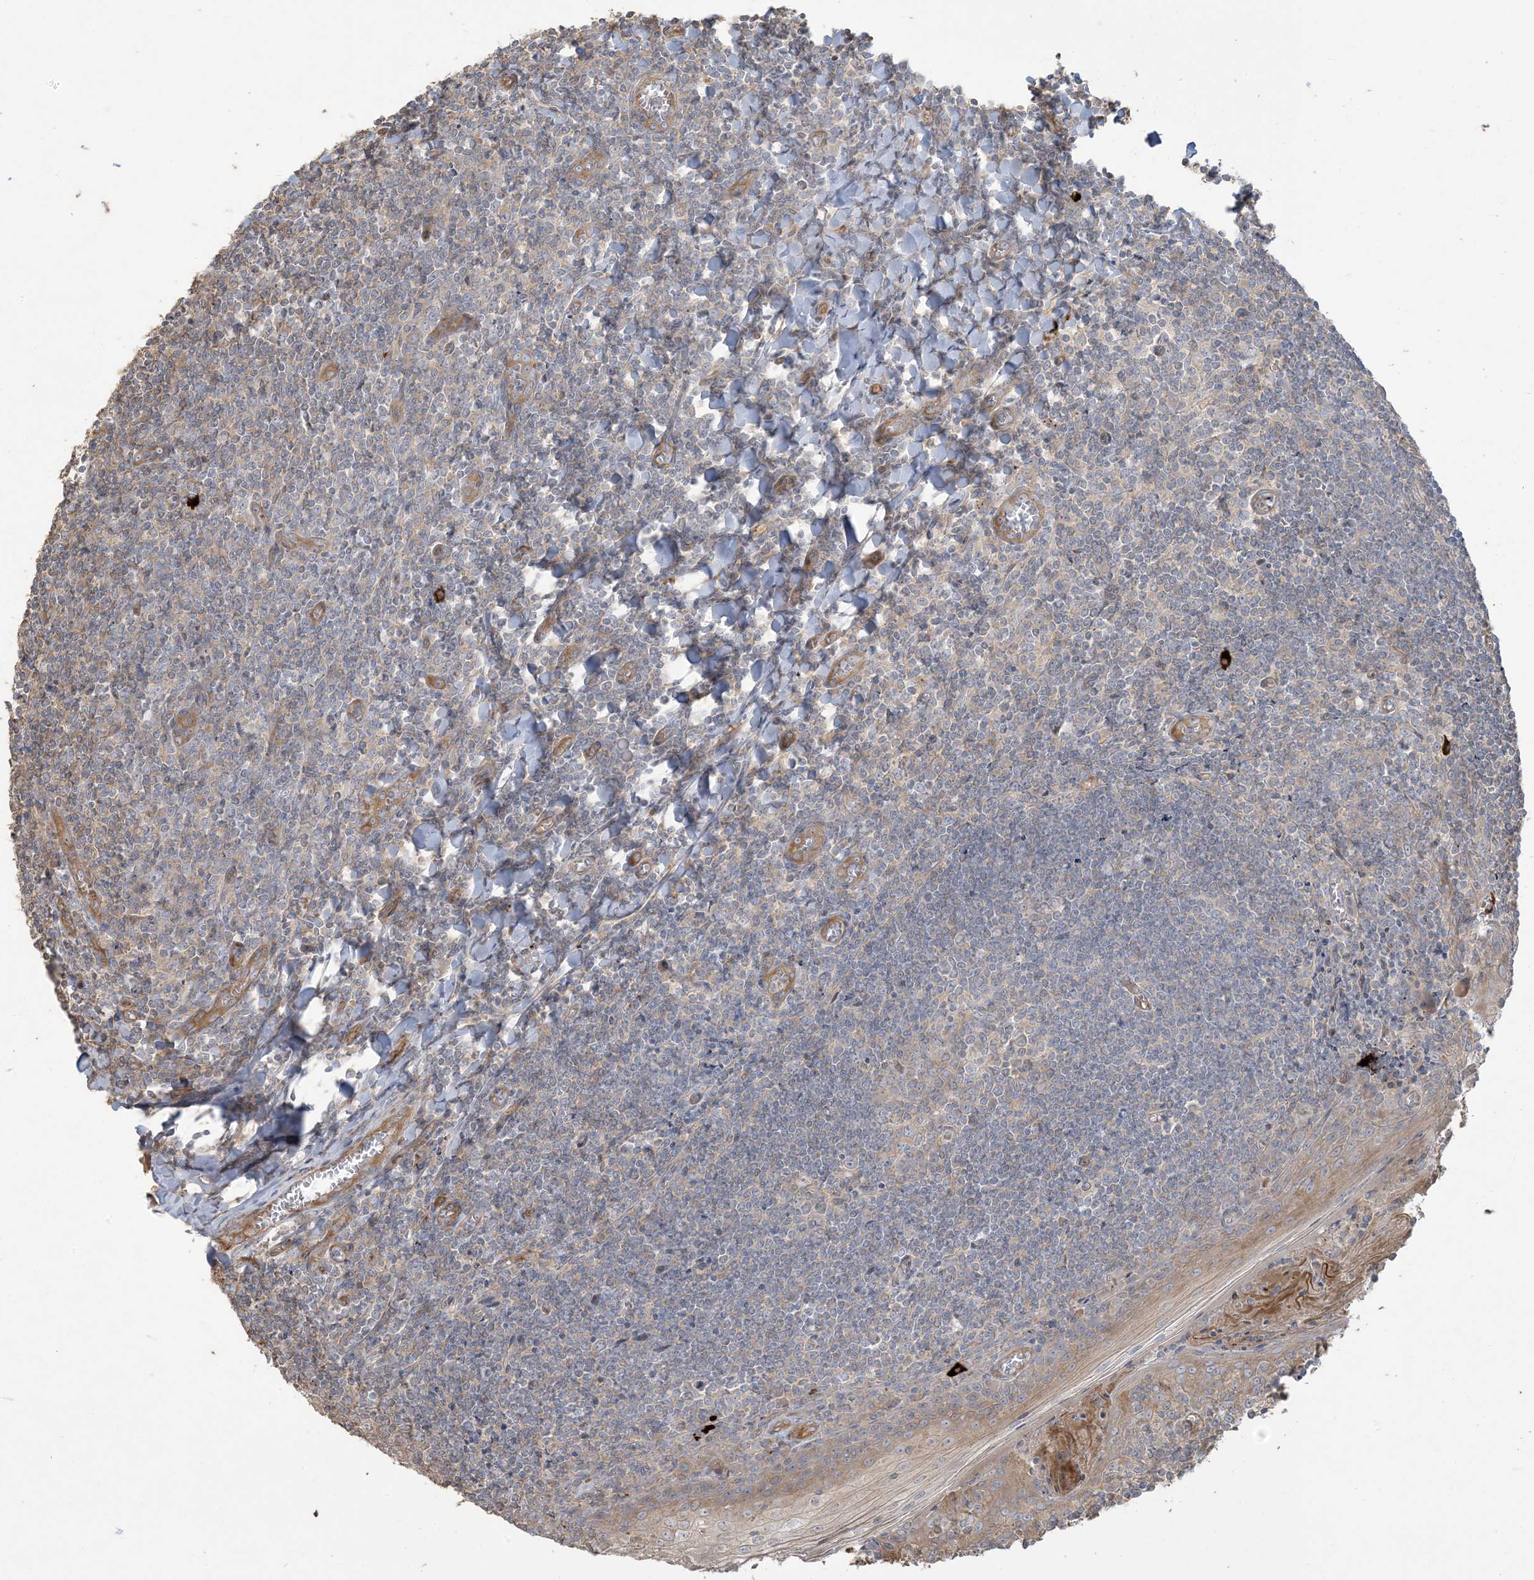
{"staining": {"intensity": "negative", "quantity": "none", "location": "none"}, "tissue": "tonsil", "cell_type": "Germinal center cells", "image_type": "normal", "snomed": [{"axis": "morphology", "description": "Normal tissue, NOS"}, {"axis": "topography", "description": "Tonsil"}], "caption": "Human tonsil stained for a protein using IHC demonstrates no positivity in germinal center cells.", "gene": "KLHL18", "patient": {"sex": "male", "age": 27}}